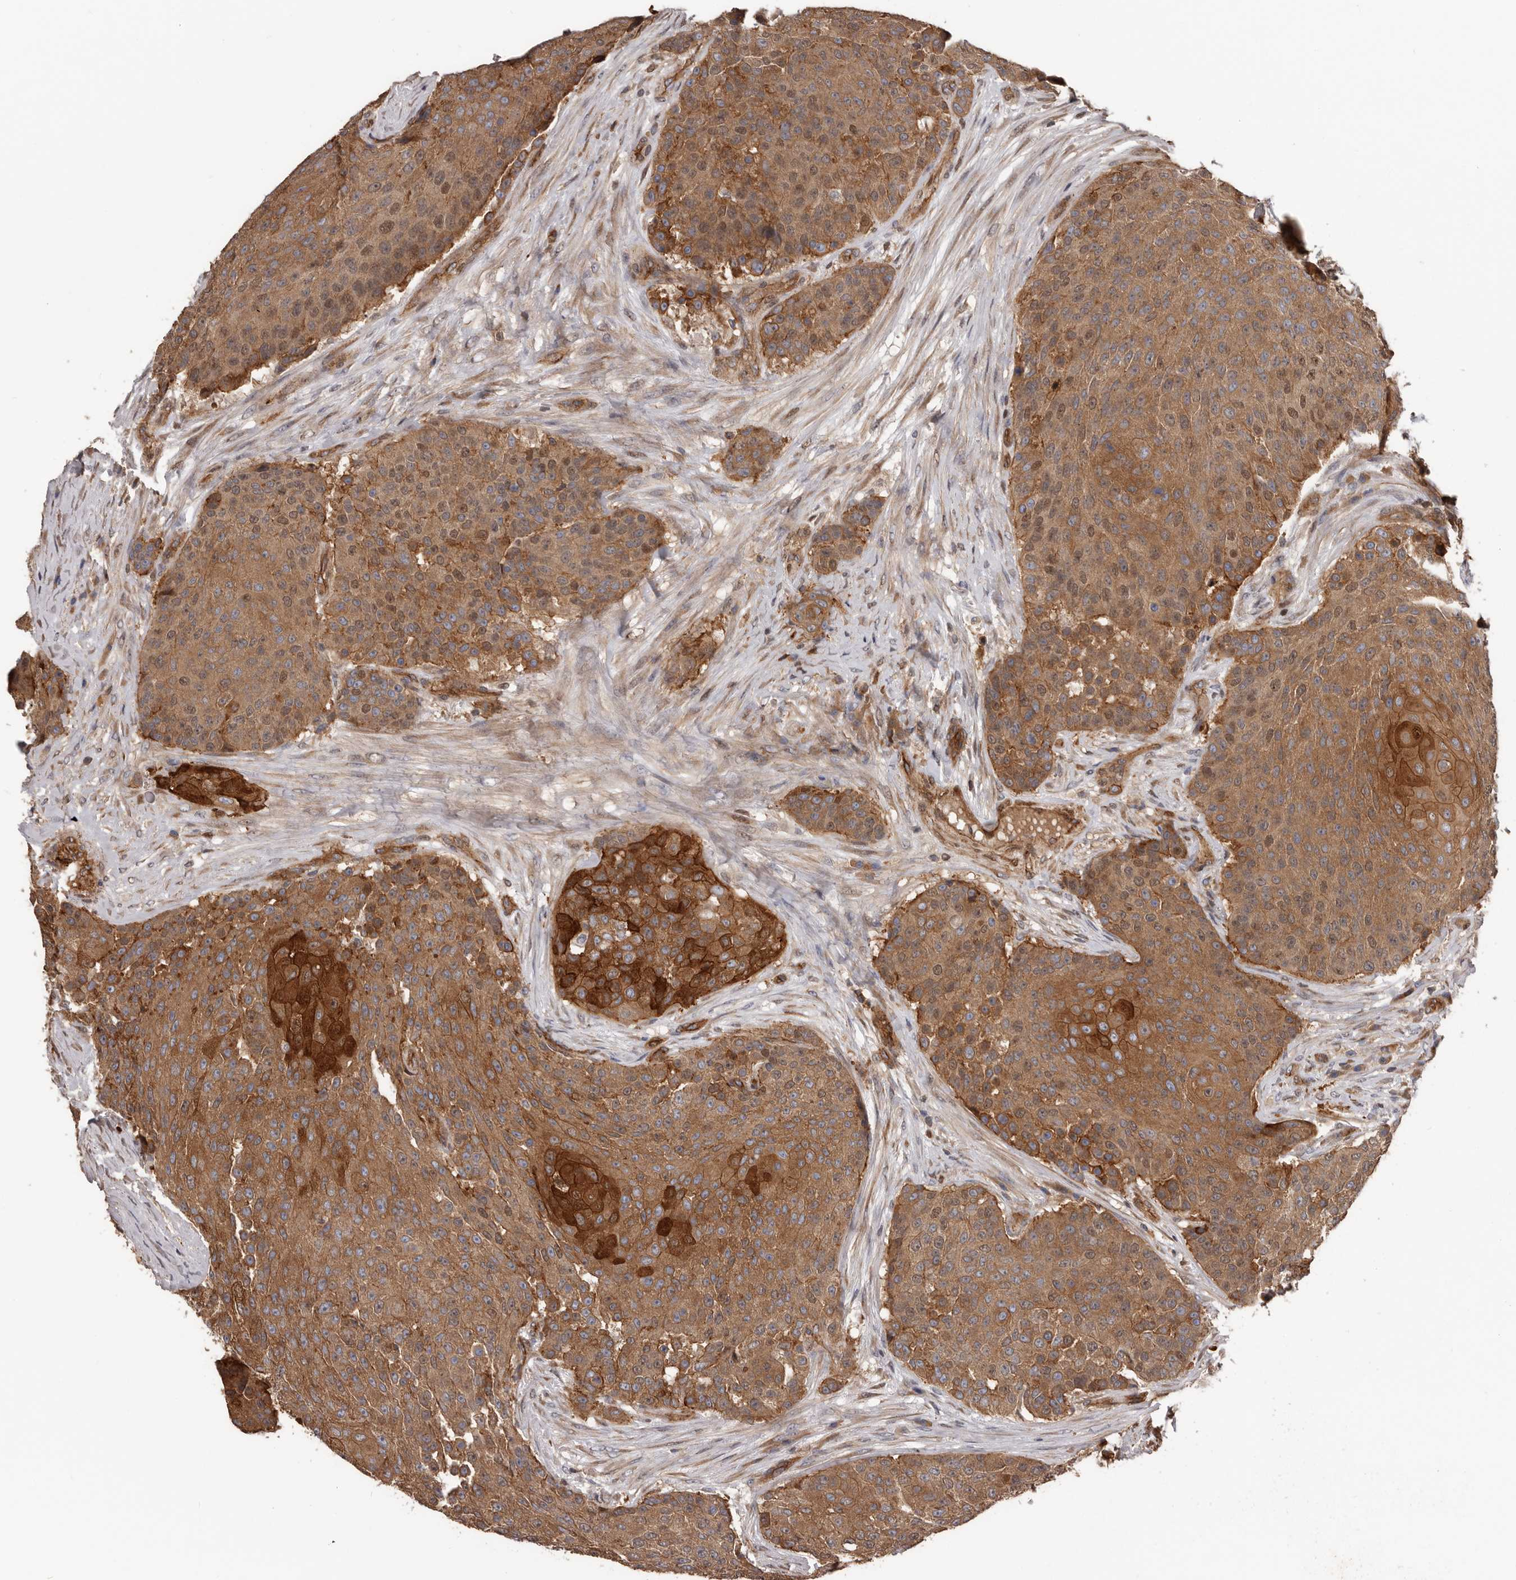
{"staining": {"intensity": "moderate", "quantity": ">75%", "location": "cytoplasmic/membranous,nuclear"}, "tissue": "urothelial cancer", "cell_type": "Tumor cells", "image_type": "cancer", "snomed": [{"axis": "morphology", "description": "Urothelial carcinoma, High grade"}, {"axis": "topography", "description": "Urinary bladder"}], "caption": "Protein positivity by immunohistochemistry reveals moderate cytoplasmic/membranous and nuclear positivity in approximately >75% of tumor cells in urothelial cancer.", "gene": "PNRC2", "patient": {"sex": "female", "age": 63}}